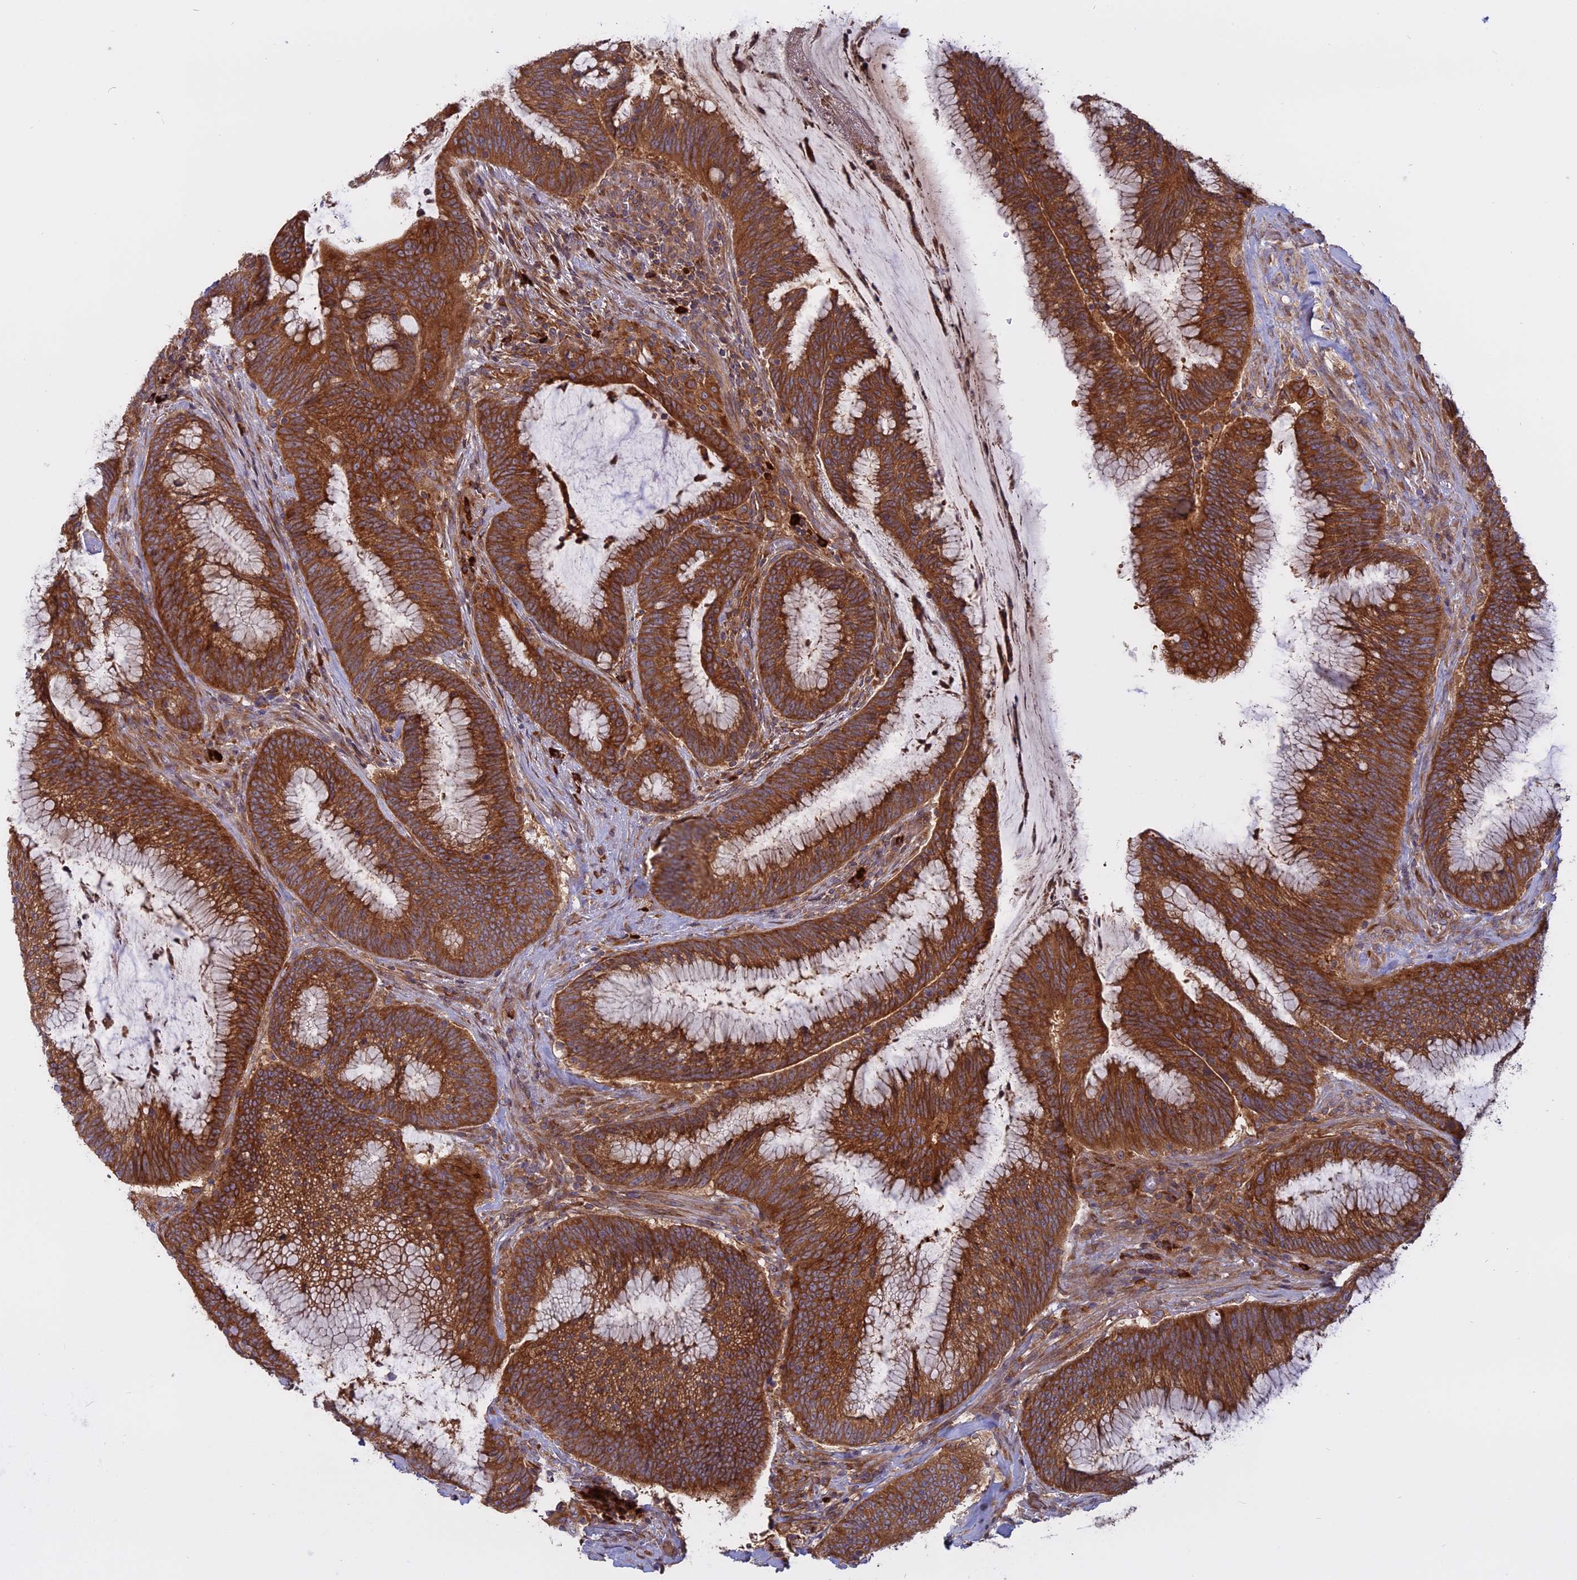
{"staining": {"intensity": "strong", "quantity": ">75%", "location": "cytoplasmic/membranous"}, "tissue": "colorectal cancer", "cell_type": "Tumor cells", "image_type": "cancer", "snomed": [{"axis": "morphology", "description": "Adenocarcinoma, NOS"}, {"axis": "topography", "description": "Rectum"}], "caption": "Immunohistochemistry micrograph of neoplastic tissue: adenocarcinoma (colorectal) stained using IHC reveals high levels of strong protein expression localized specifically in the cytoplasmic/membranous of tumor cells, appearing as a cytoplasmic/membranous brown color.", "gene": "TMEM208", "patient": {"sex": "female", "age": 77}}